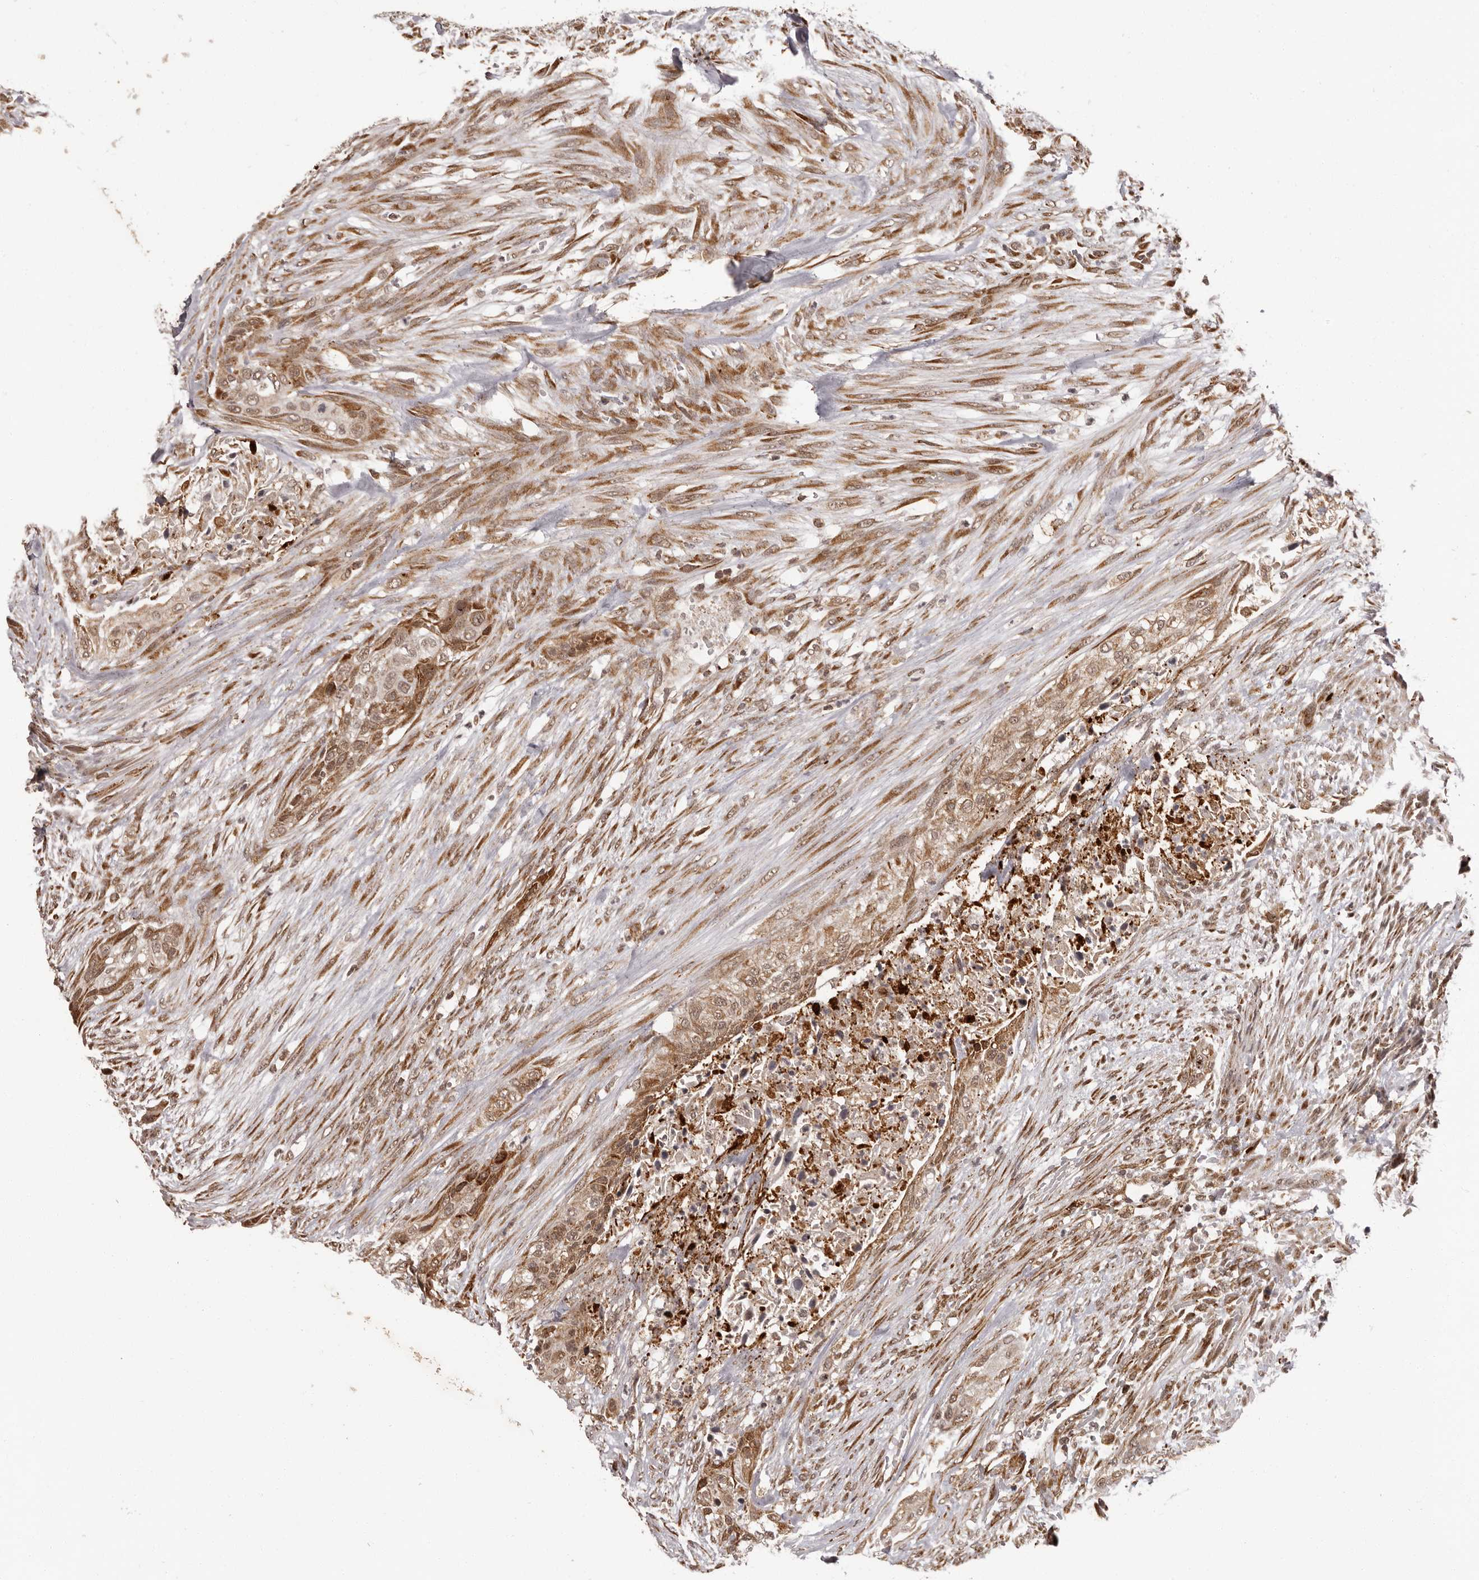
{"staining": {"intensity": "moderate", "quantity": ">75%", "location": "nuclear"}, "tissue": "urothelial cancer", "cell_type": "Tumor cells", "image_type": "cancer", "snomed": [{"axis": "morphology", "description": "Urothelial carcinoma, High grade"}, {"axis": "topography", "description": "Urinary bladder"}], "caption": "IHC image of urothelial carcinoma (high-grade) stained for a protein (brown), which reveals medium levels of moderate nuclear expression in about >75% of tumor cells.", "gene": "IL32", "patient": {"sex": "male", "age": 35}}